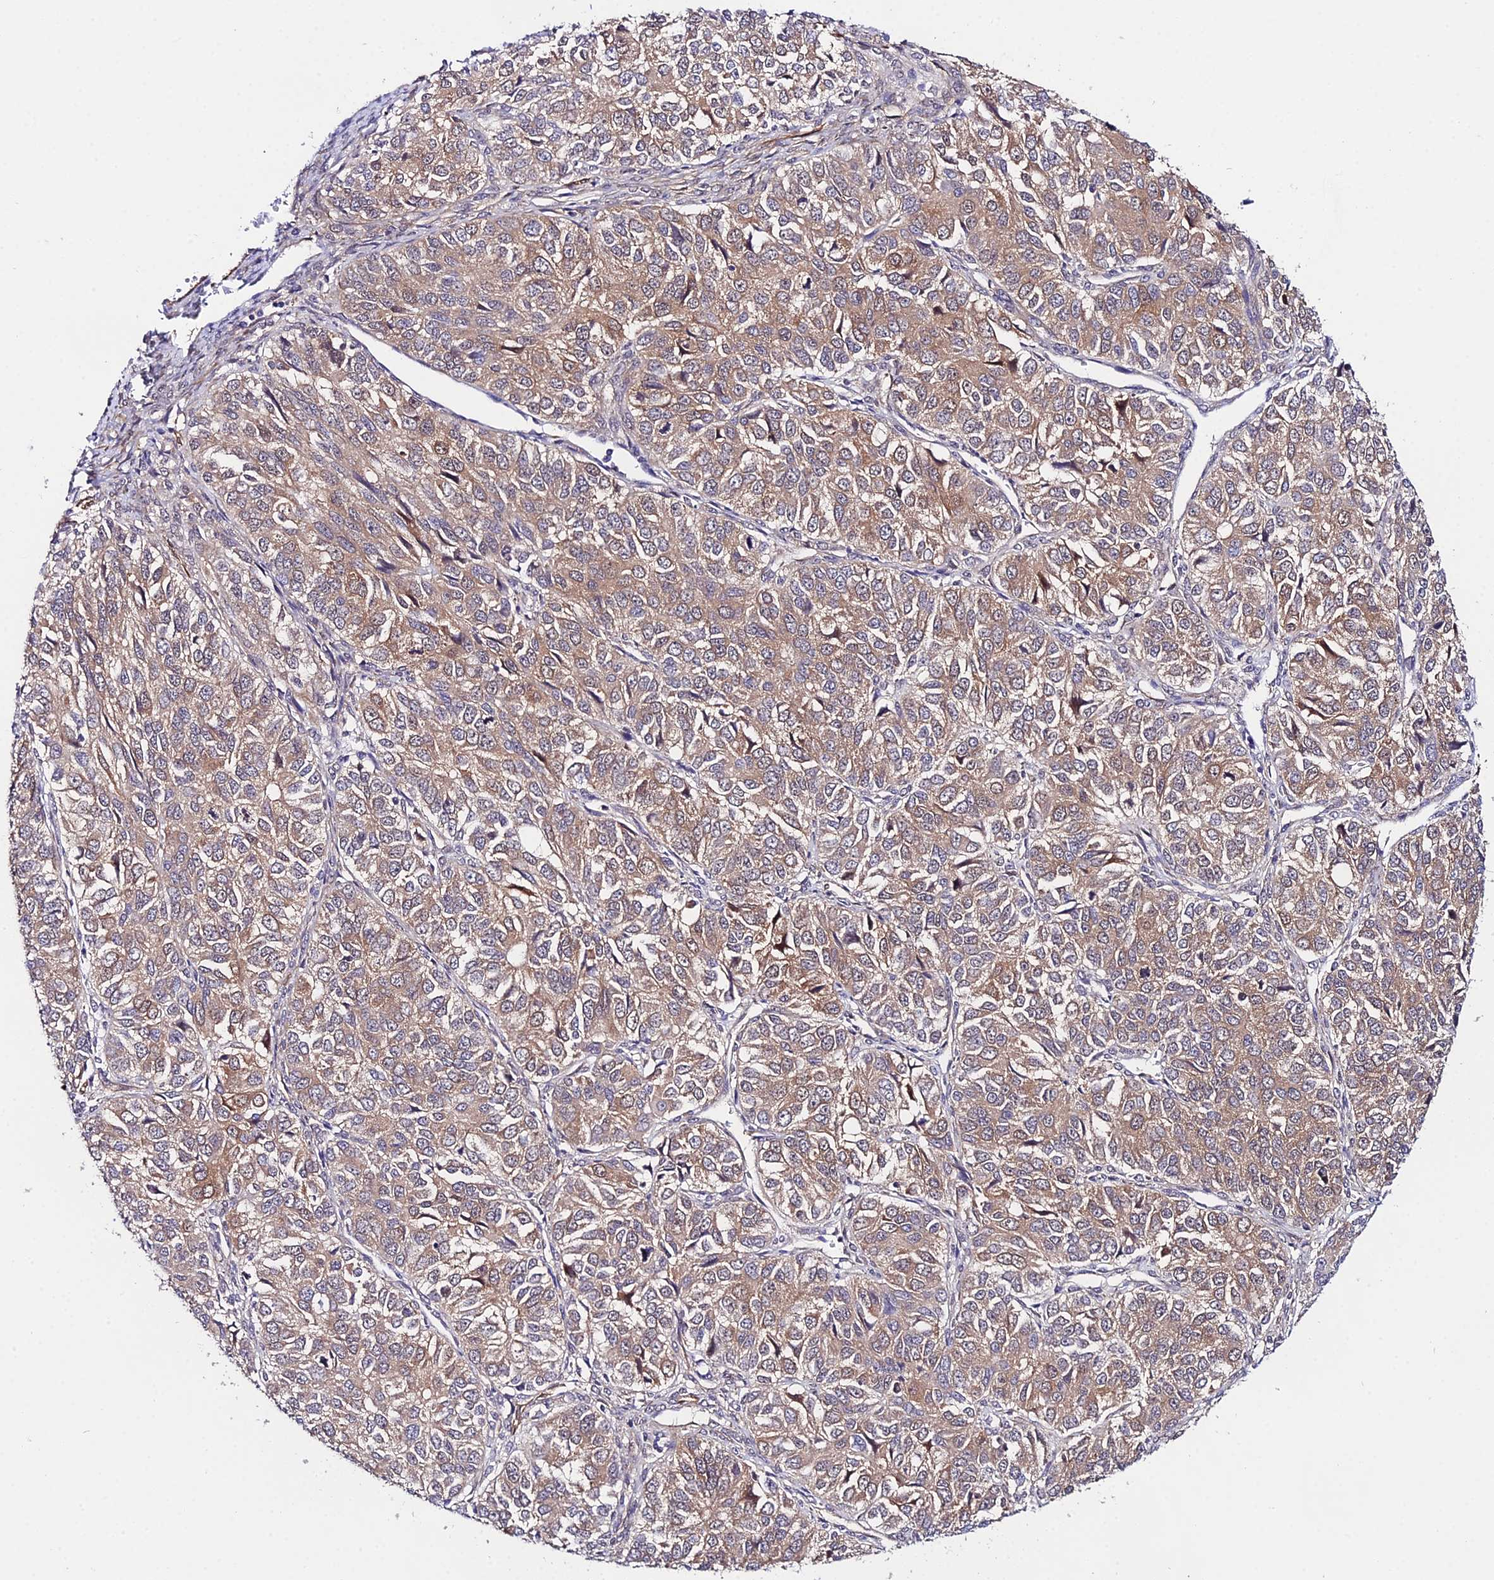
{"staining": {"intensity": "moderate", "quantity": "25%-75%", "location": "cytoplasmic/membranous"}, "tissue": "ovarian cancer", "cell_type": "Tumor cells", "image_type": "cancer", "snomed": [{"axis": "morphology", "description": "Carcinoma, endometroid"}, {"axis": "topography", "description": "Ovary"}], "caption": "This is a photomicrograph of IHC staining of ovarian endometroid carcinoma, which shows moderate expression in the cytoplasmic/membranous of tumor cells.", "gene": "PPP2R2C", "patient": {"sex": "female", "age": 51}}